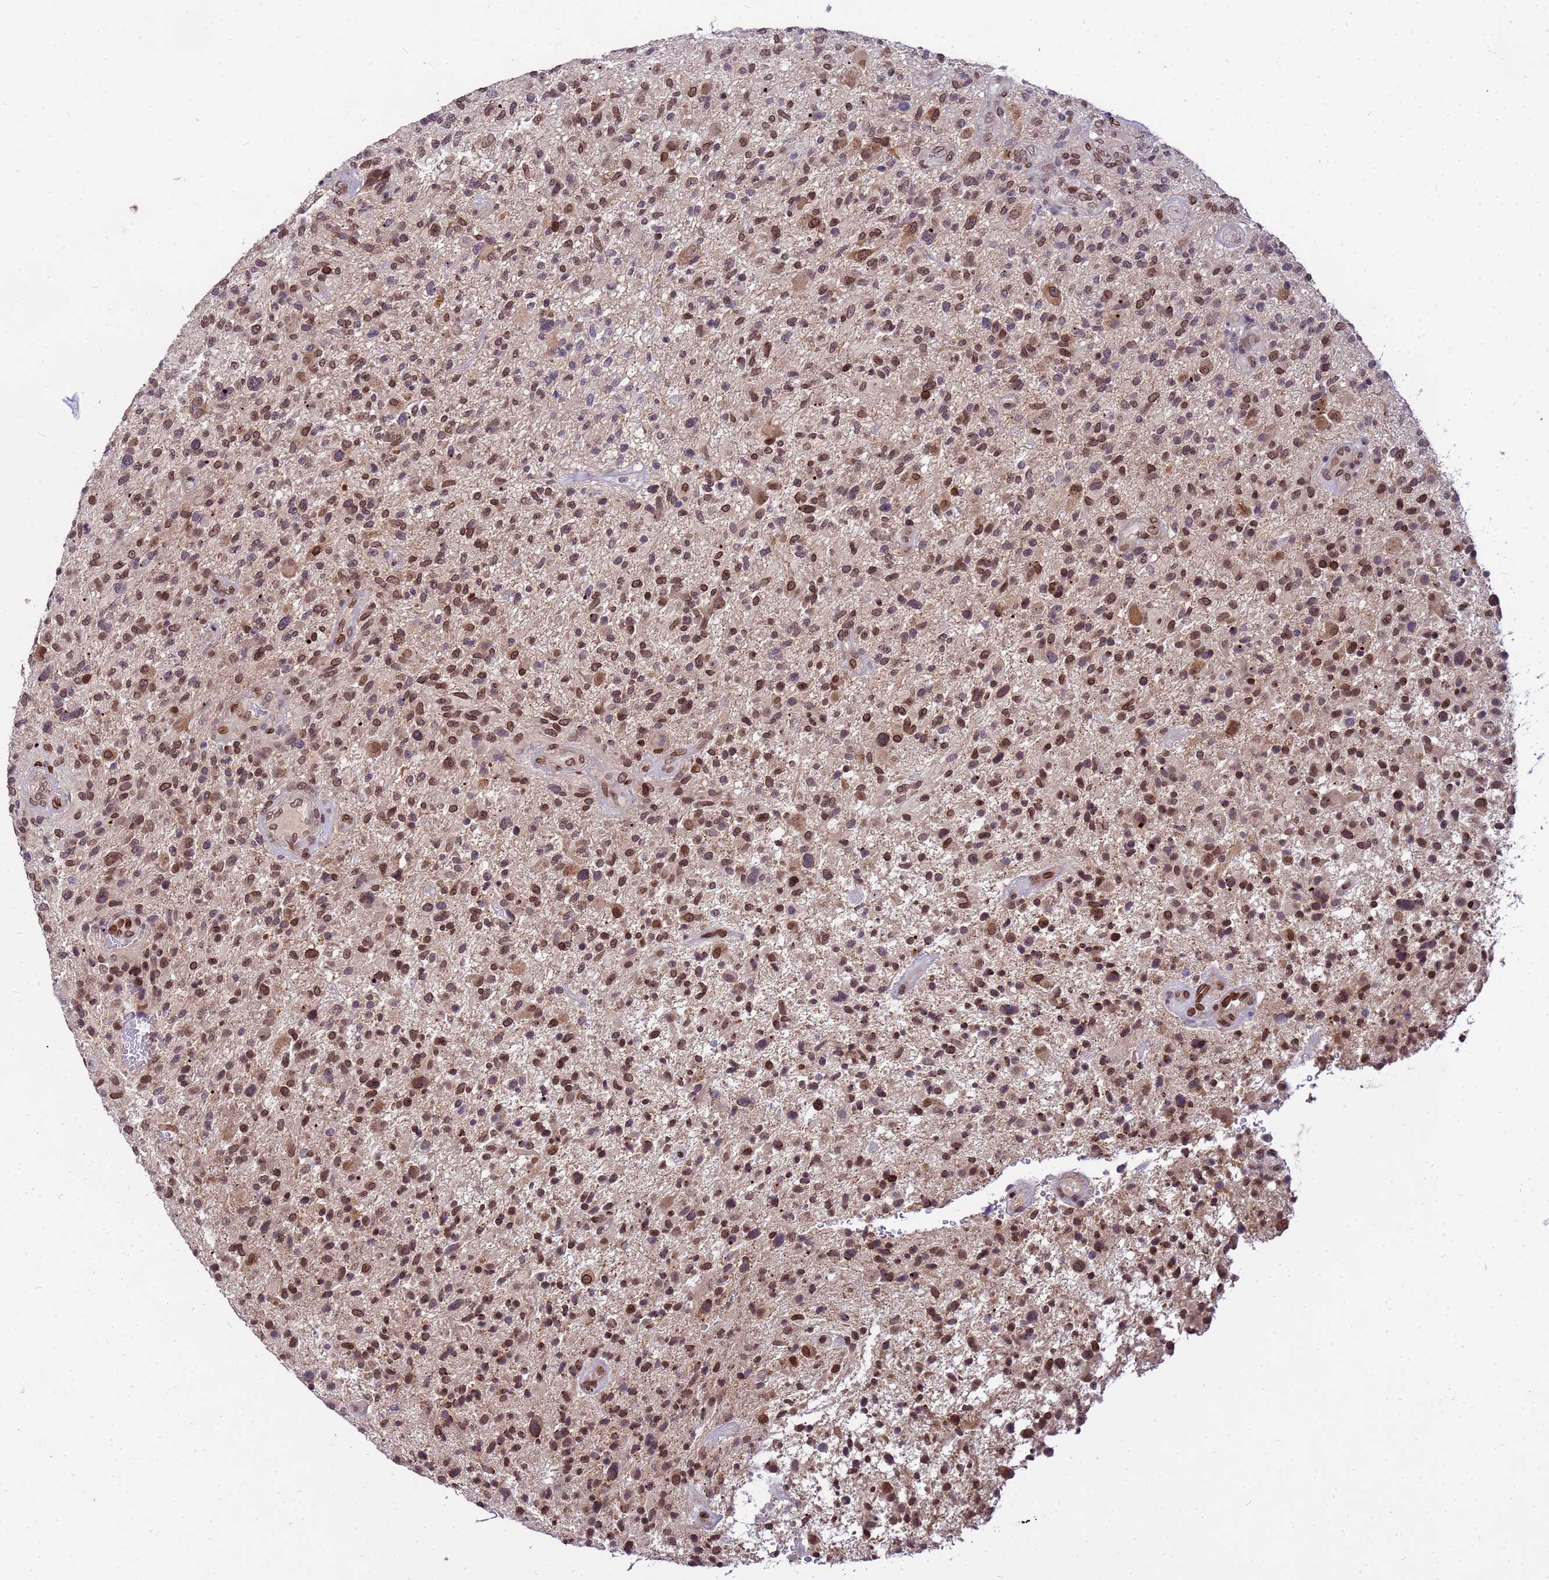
{"staining": {"intensity": "moderate", "quantity": ">75%", "location": "cytoplasmic/membranous,nuclear"}, "tissue": "glioma", "cell_type": "Tumor cells", "image_type": "cancer", "snomed": [{"axis": "morphology", "description": "Glioma, malignant, High grade"}, {"axis": "topography", "description": "Brain"}], "caption": "This is an image of immunohistochemistry (IHC) staining of malignant glioma (high-grade), which shows moderate staining in the cytoplasmic/membranous and nuclear of tumor cells.", "gene": "GPR135", "patient": {"sex": "male", "age": 47}}